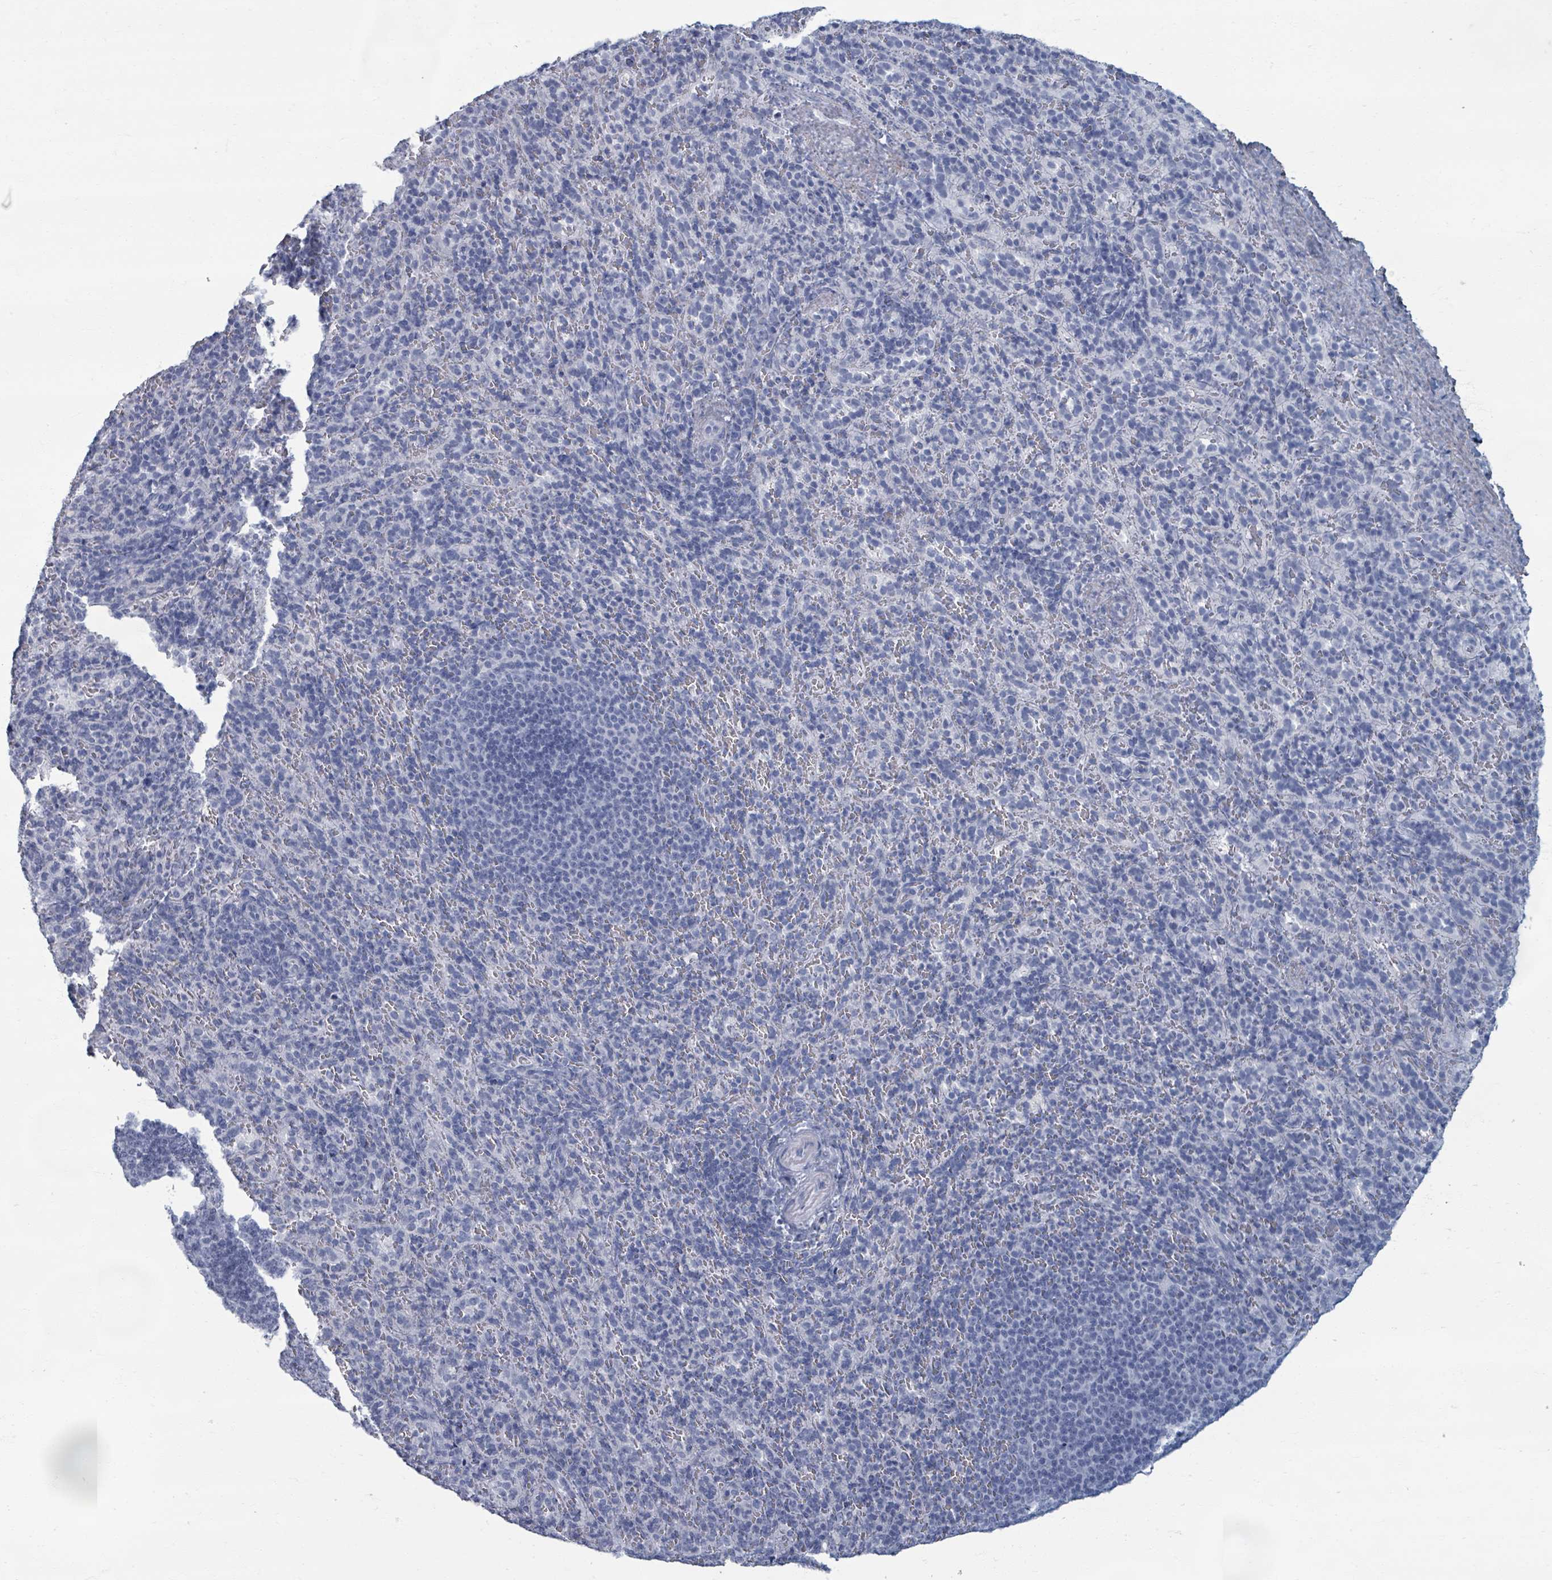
{"staining": {"intensity": "negative", "quantity": "none", "location": "none"}, "tissue": "spleen", "cell_type": "Cells in red pulp", "image_type": "normal", "snomed": [{"axis": "morphology", "description": "Normal tissue, NOS"}, {"axis": "topography", "description": "Spleen"}], "caption": "Immunohistochemical staining of benign human spleen reveals no significant positivity in cells in red pulp.", "gene": "TAS2R1", "patient": {"sex": "female", "age": 21}}